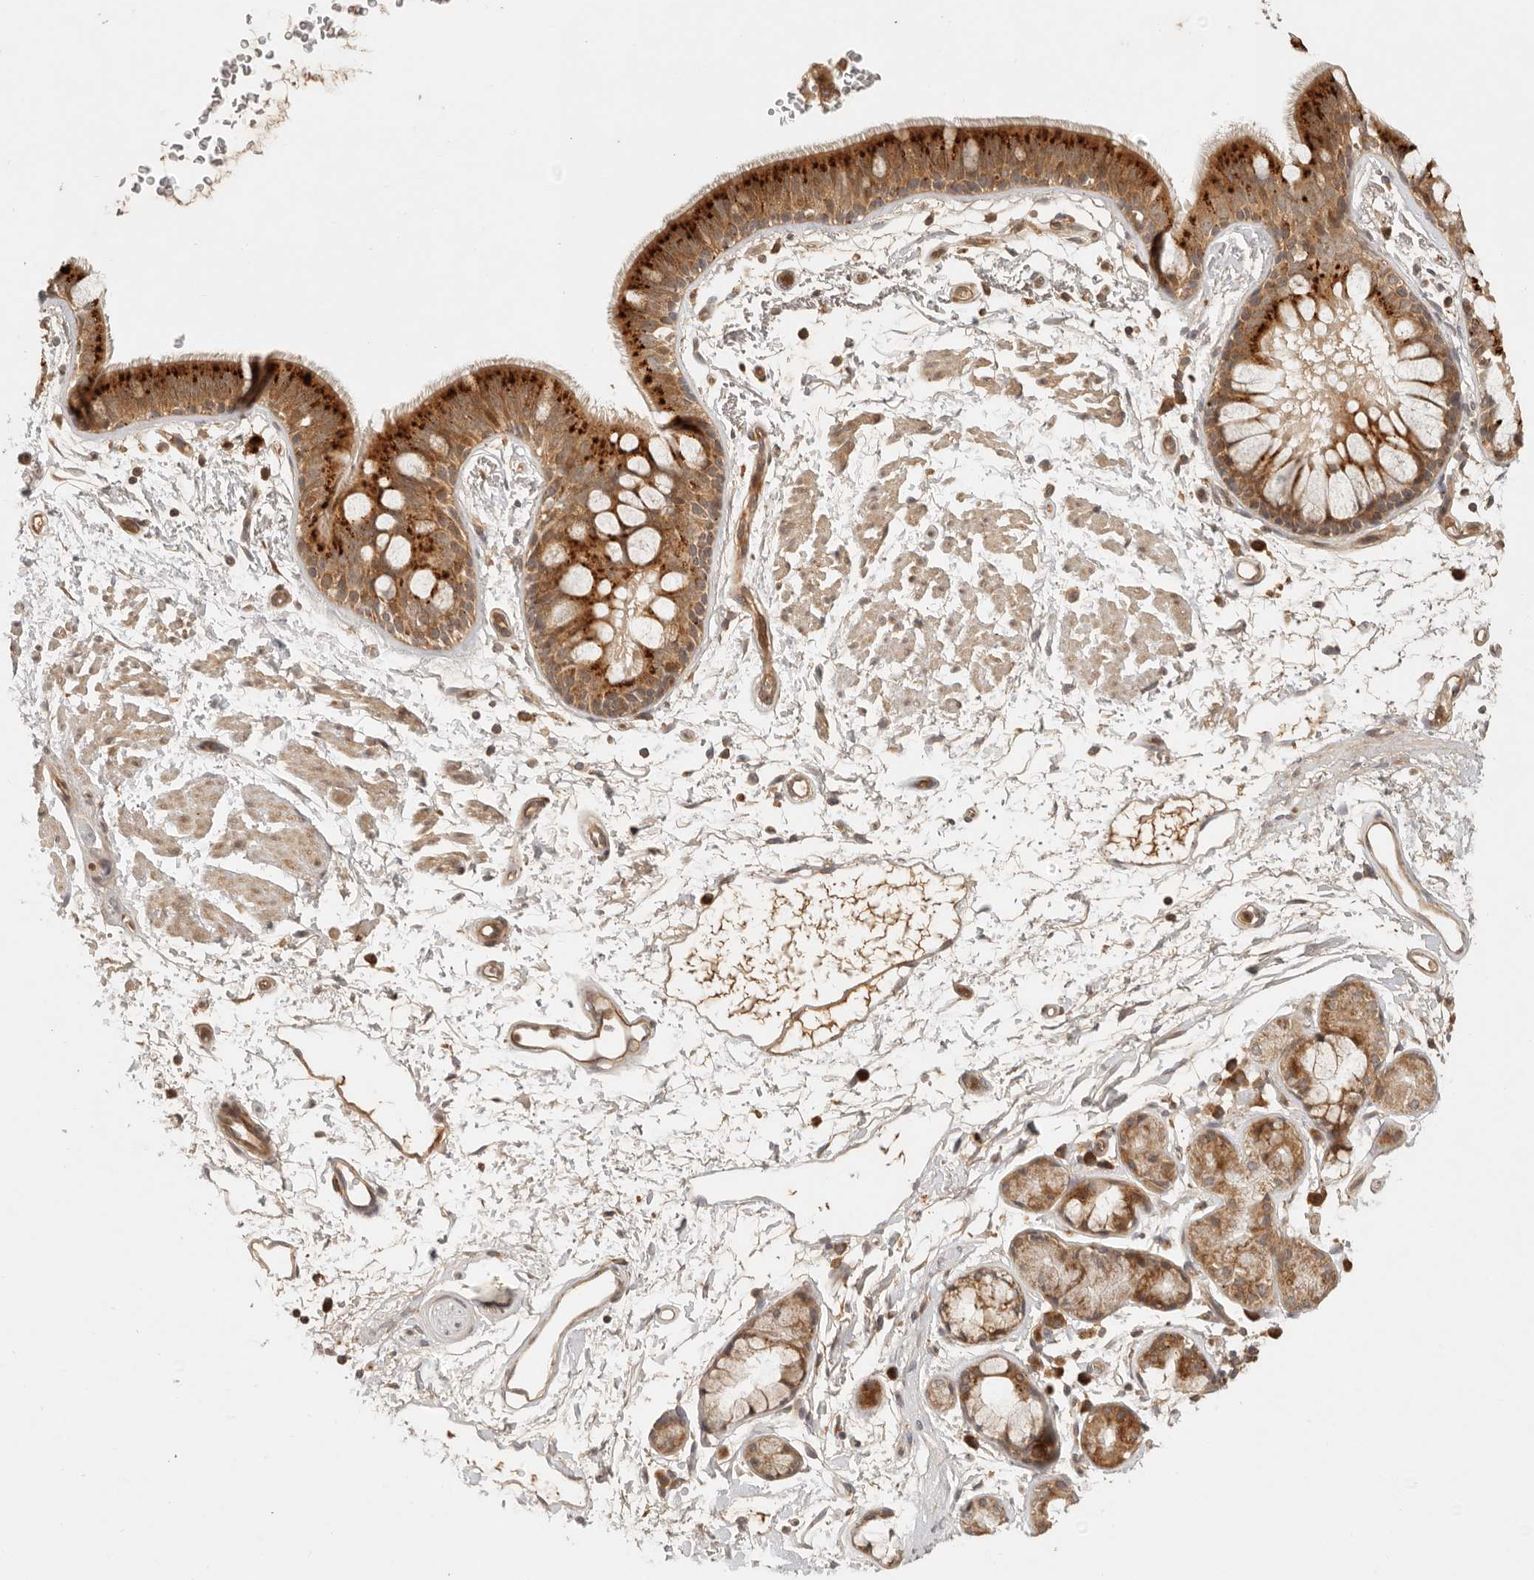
{"staining": {"intensity": "strong", "quantity": ">75%", "location": "cytoplasmic/membranous"}, "tissue": "bronchus", "cell_type": "Respiratory epithelial cells", "image_type": "normal", "snomed": [{"axis": "morphology", "description": "Normal tissue, NOS"}, {"axis": "topography", "description": "Lymph node"}, {"axis": "topography", "description": "Bronchus"}], "caption": "Human bronchus stained with a brown dye reveals strong cytoplasmic/membranous positive staining in approximately >75% of respiratory epithelial cells.", "gene": "ANKRD61", "patient": {"sex": "female", "age": 70}}